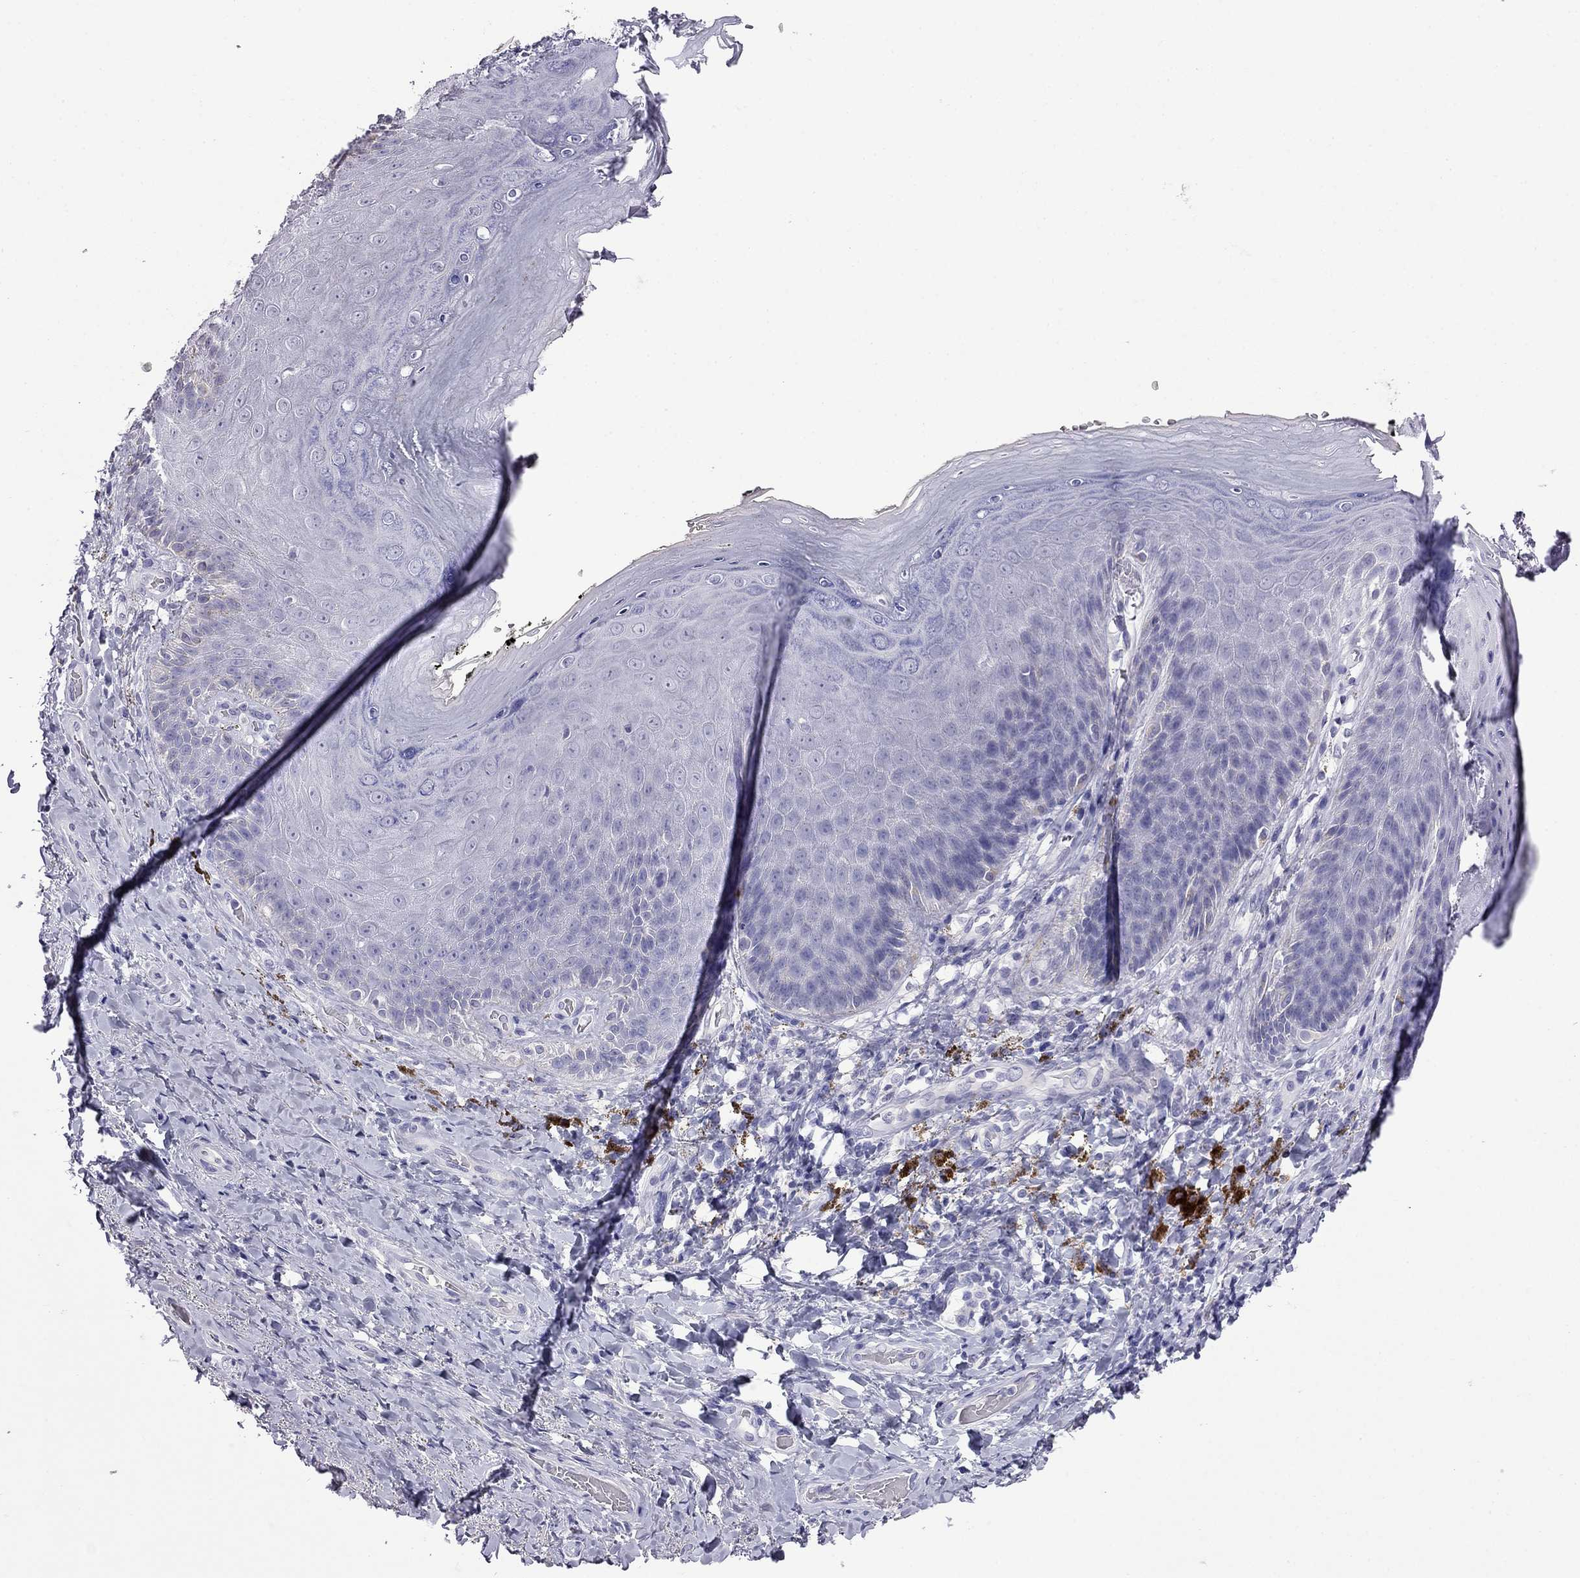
{"staining": {"intensity": "negative", "quantity": "none", "location": "none"}, "tissue": "adipose tissue", "cell_type": "Adipocytes", "image_type": "normal", "snomed": [{"axis": "morphology", "description": "Normal tissue, NOS"}, {"axis": "topography", "description": "Anal"}, {"axis": "topography", "description": "Peripheral nerve tissue"}], "caption": "This is a micrograph of immunohistochemistry staining of benign adipose tissue, which shows no positivity in adipocytes. Nuclei are stained in blue.", "gene": "MYO15A", "patient": {"sex": "male", "age": 53}}